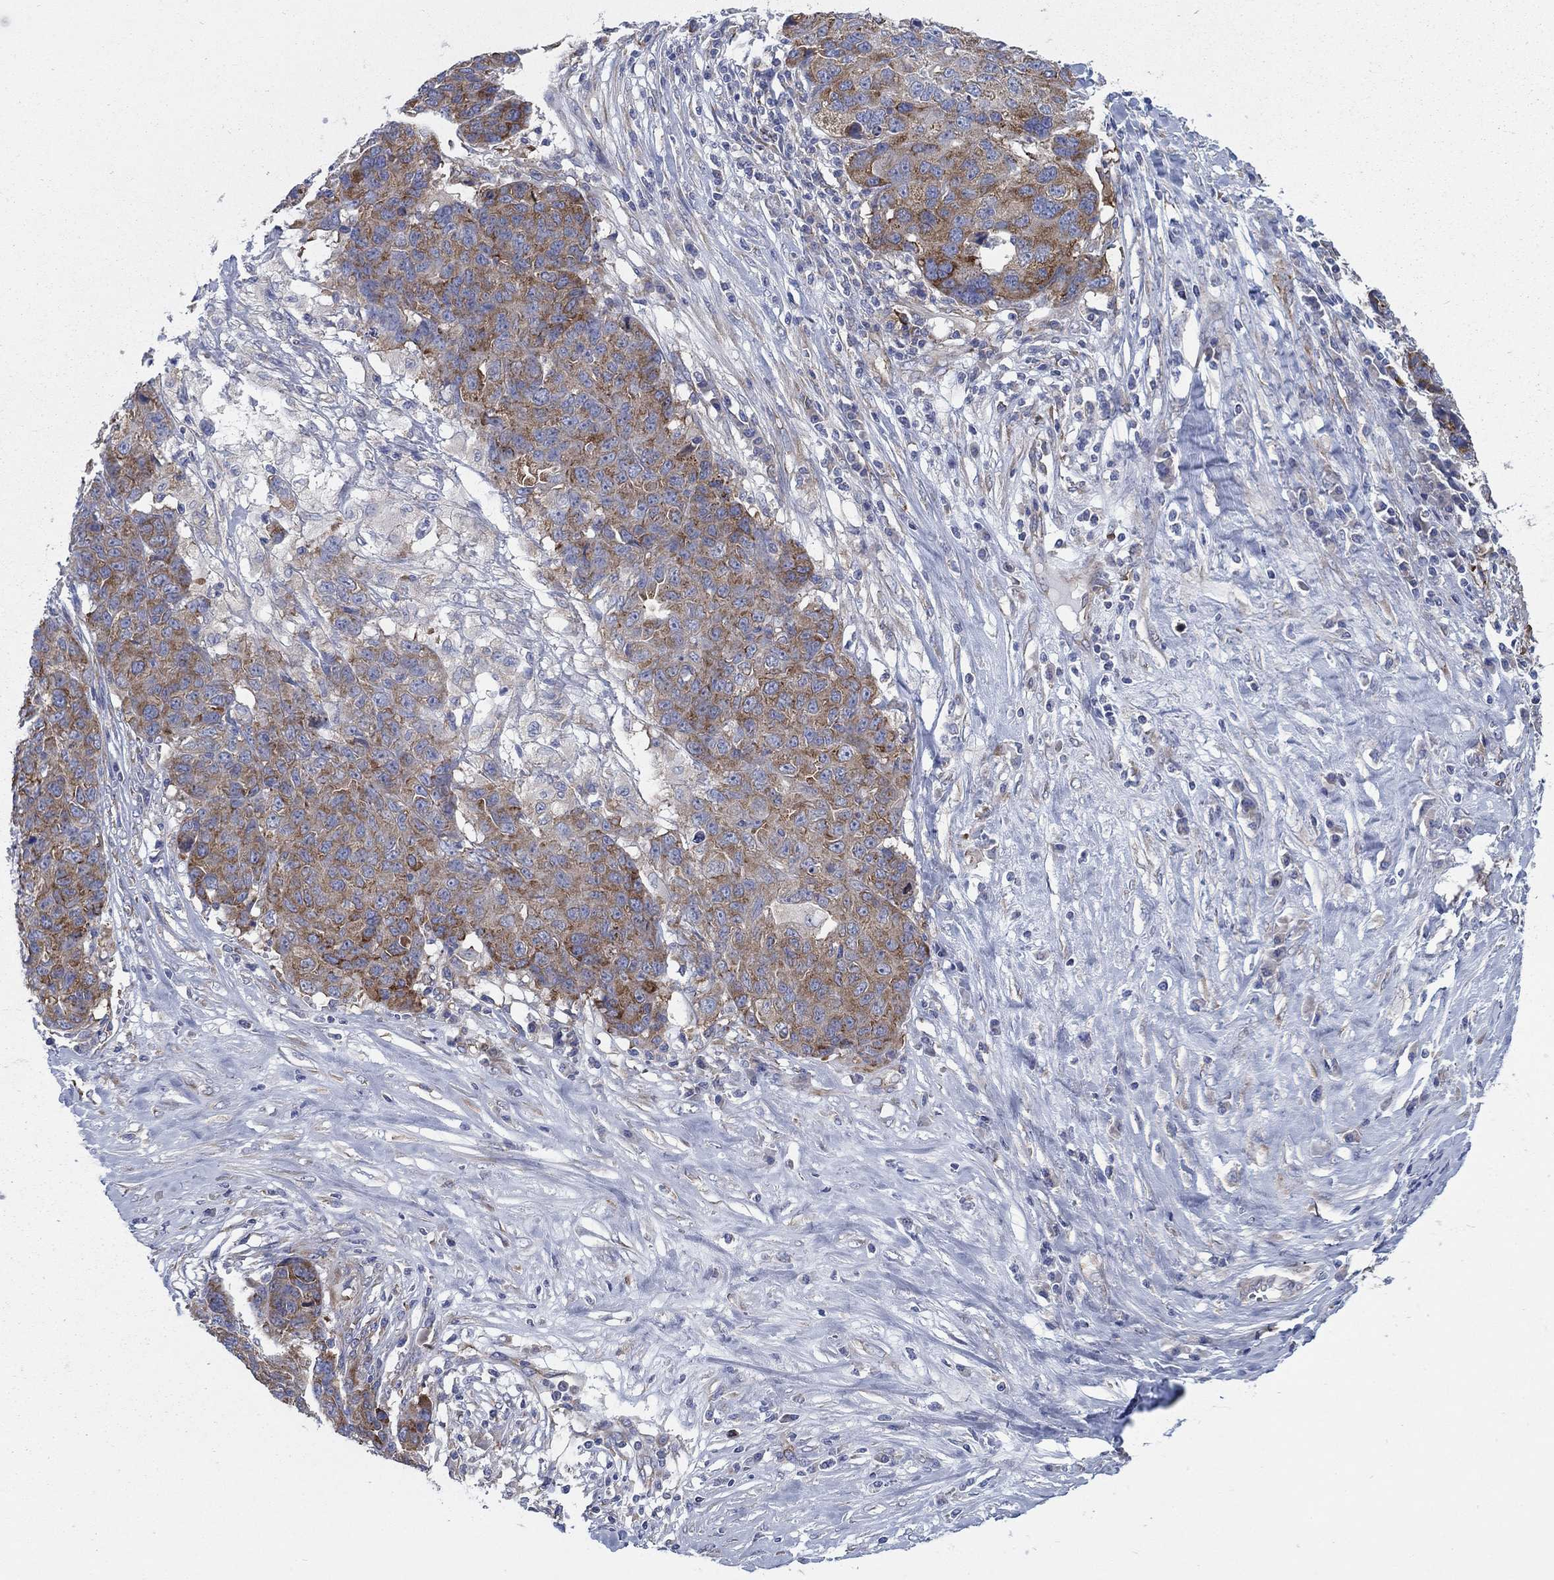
{"staining": {"intensity": "strong", "quantity": "<25%", "location": "cytoplasmic/membranous"}, "tissue": "ovarian cancer", "cell_type": "Tumor cells", "image_type": "cancer", "snomed": [{"axis": "morphology", "description": "Cystadenocarcinoma, serous, NOS"}, {"axis": "topography", "description": "Ovary"}], "caption": "This is a histology image of IHC staining of ovarian cancer, which shows strong expression in the cytoplasmic/membranous of tumor cells.", "gene": "TMEM59", "patient": {"sex": "female", "age": 87}}